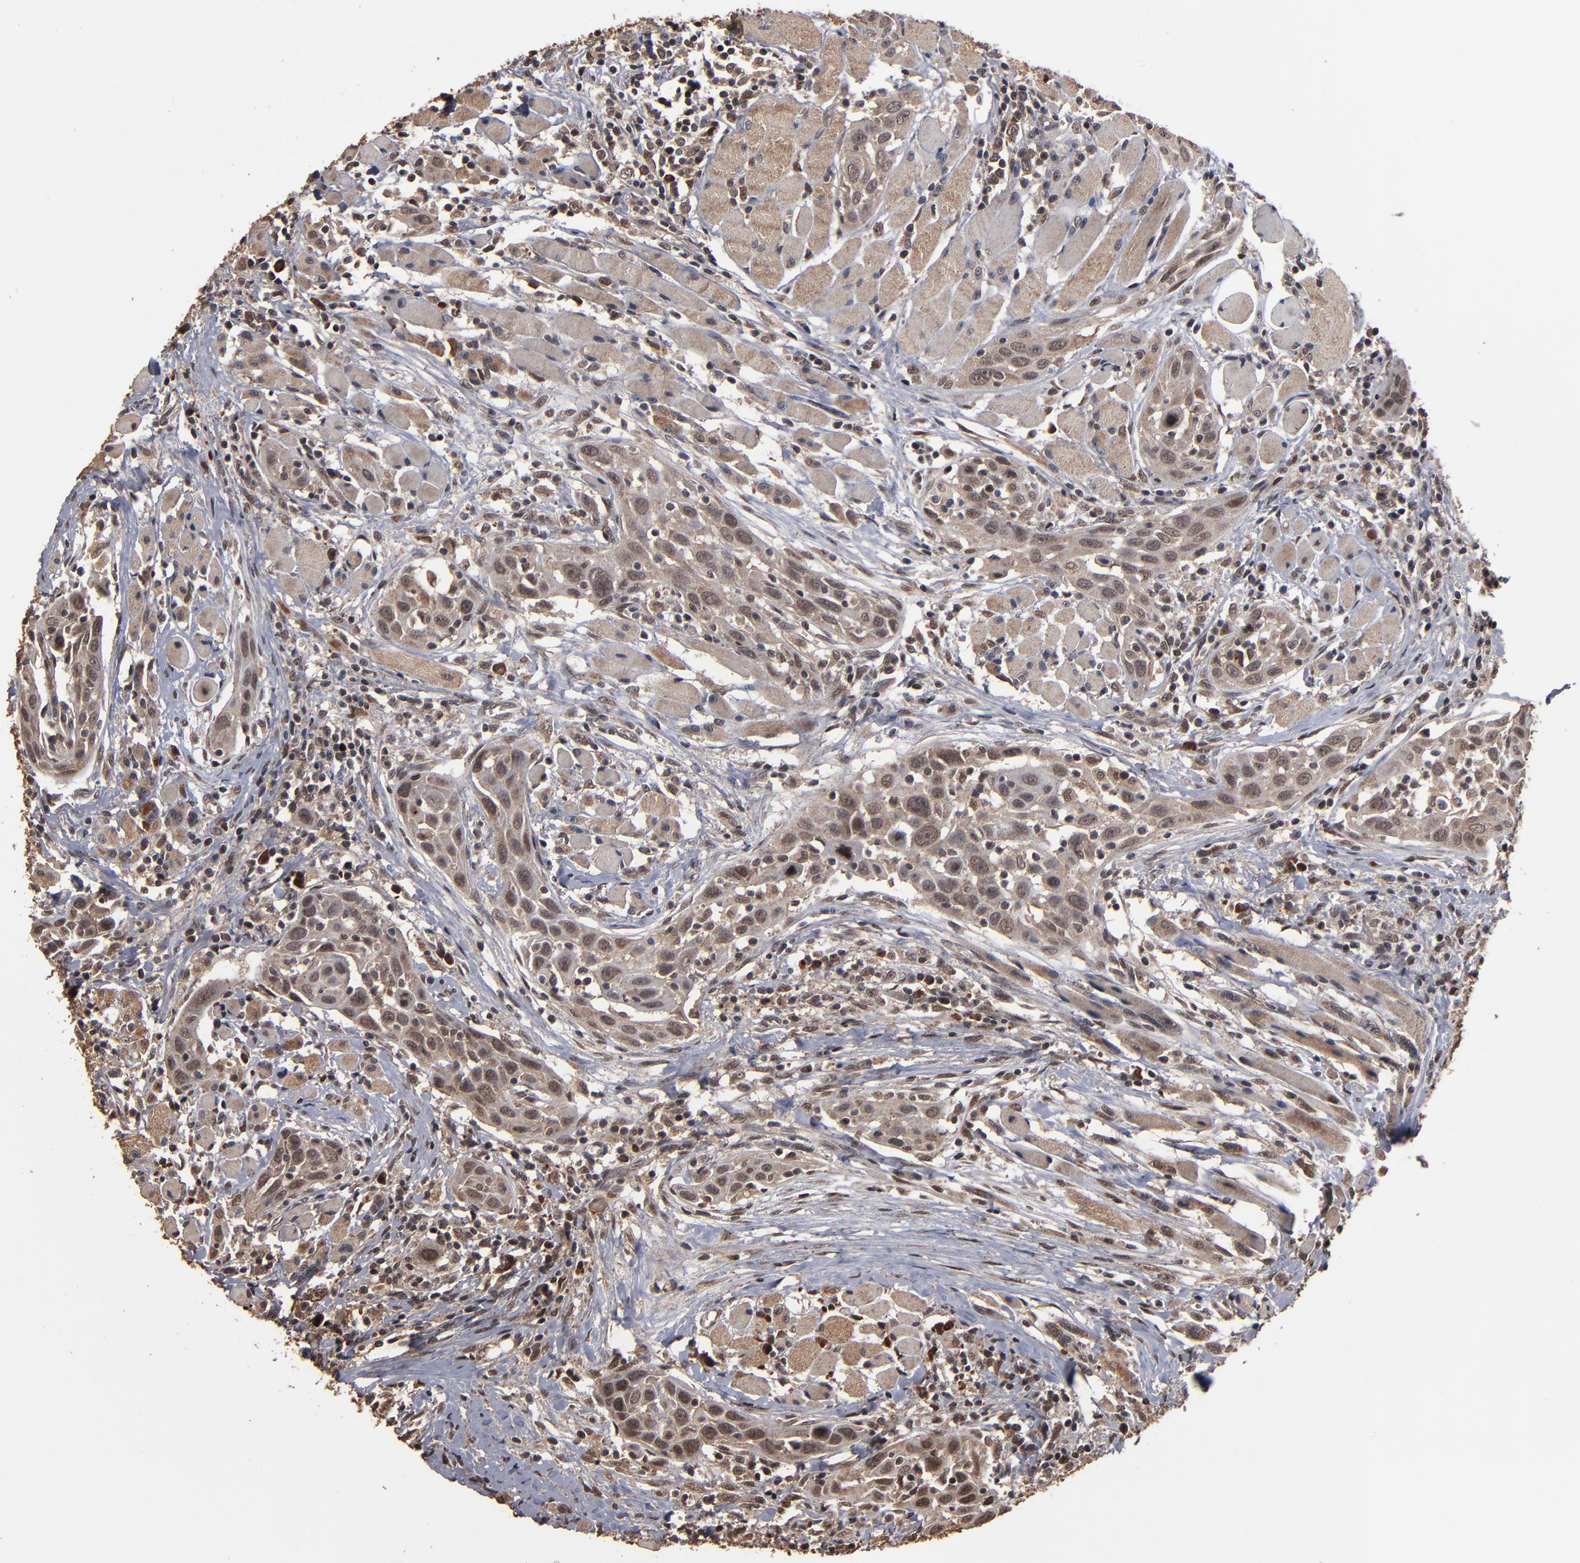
{"staining": {"intensity": "moderate", "quantity": ">75%", "location": "cytoplasmic/membranous,nuclear"}, "tissue": "head and neck cancer", "cell_type": "Tumor cells", "image_type": "cancer", "snomed": [{"axis": "morphology", "description": "Squamous cell carcinoma, NOS"}, {"axis": "topography", "description": "Oral tissue"}, {"axis": "topography", "description": "Head-Neck"}], "caption": "Head and neck cancer (squamous cell carcinoma) stained with a protein marker displays moderate staining in tumor cells.", "gene": "NXF2B", "patient": {"sex": "female", "age": 50}}